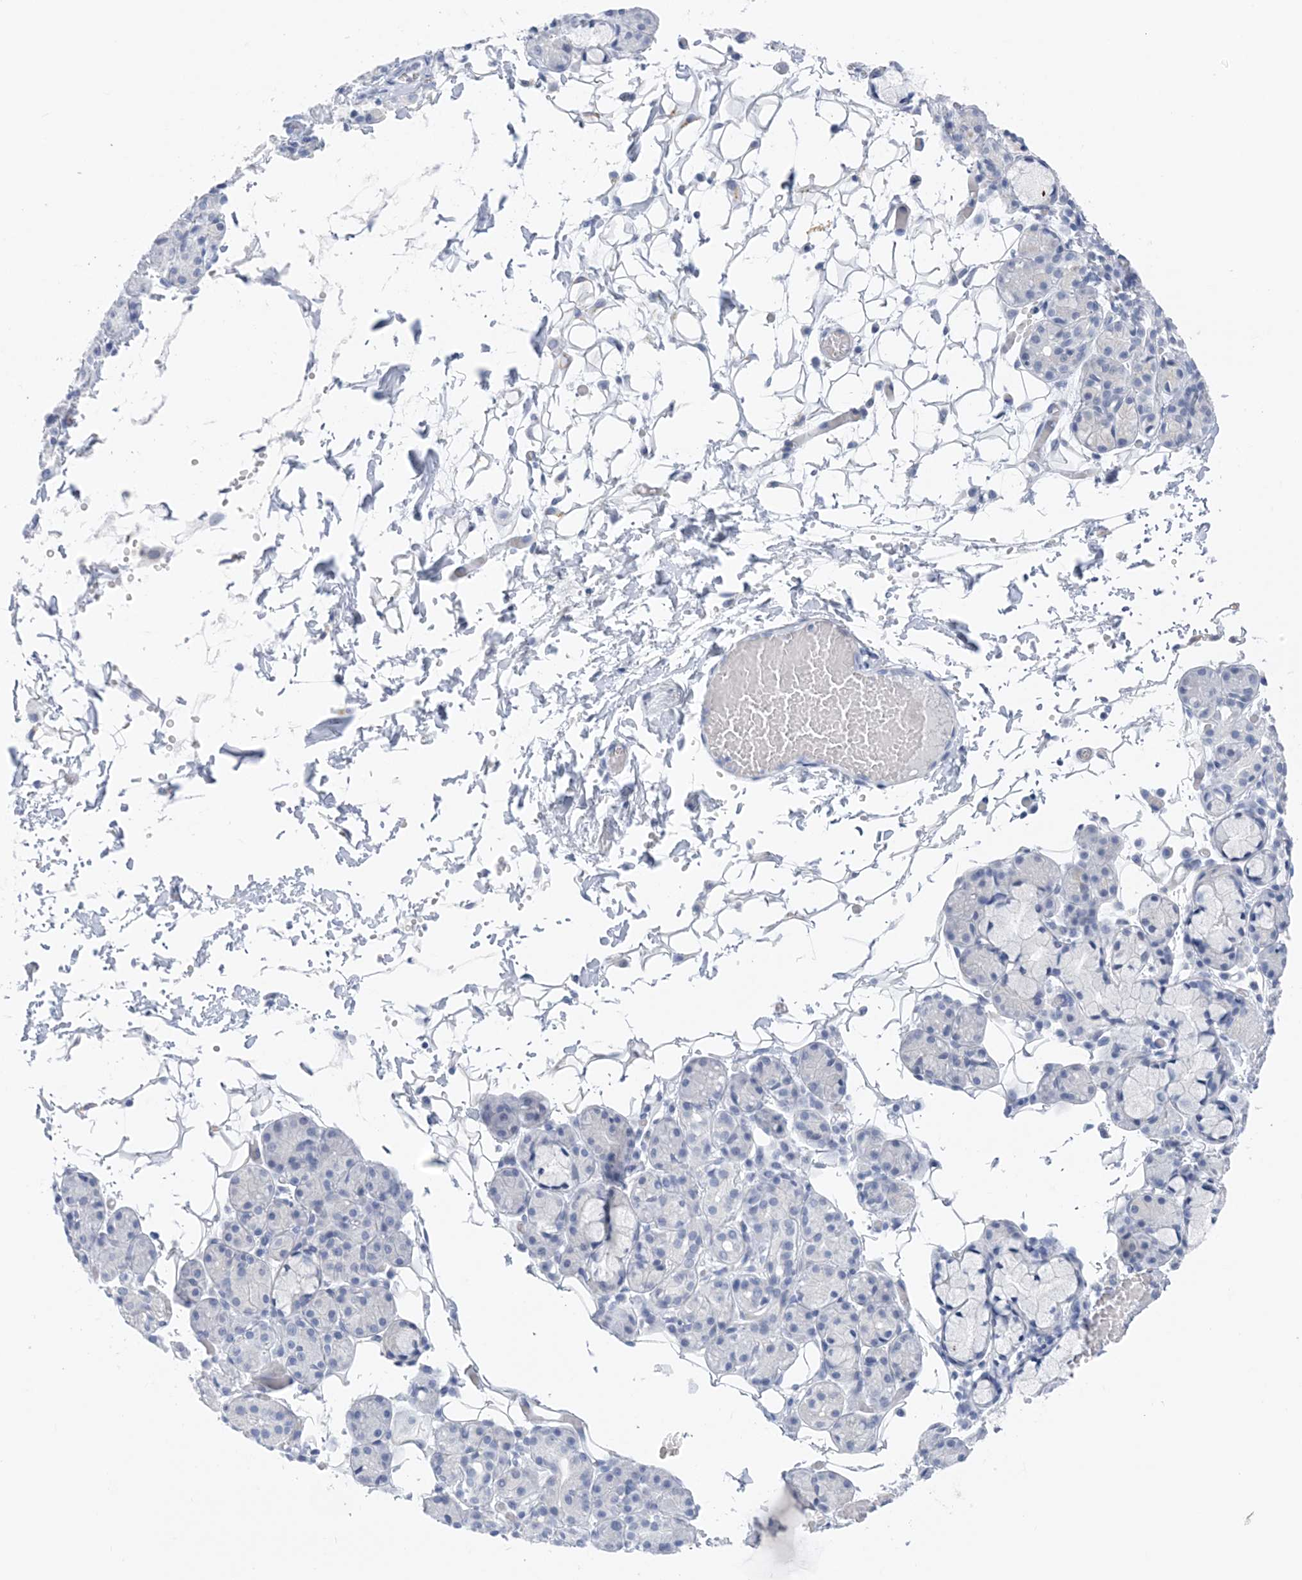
{"staining": {"intensity": "negative", "quantity": "none", "location": "none"}, "tissue": "salivary gland", "cell_type": "Glandular cells", "image_type": "normal", "snomed": [{"axis": "morphology", "description": "Normal tissue, NOS"}, {"axis": "topography", "description": "Salivary gland"}], "caption": "DAB immunohistochemical staining of normal salivary gland shows no significant positivity in glandular cells.", "gene": "SH3YL1", "patient": {"sex": "male", "age": 63}}